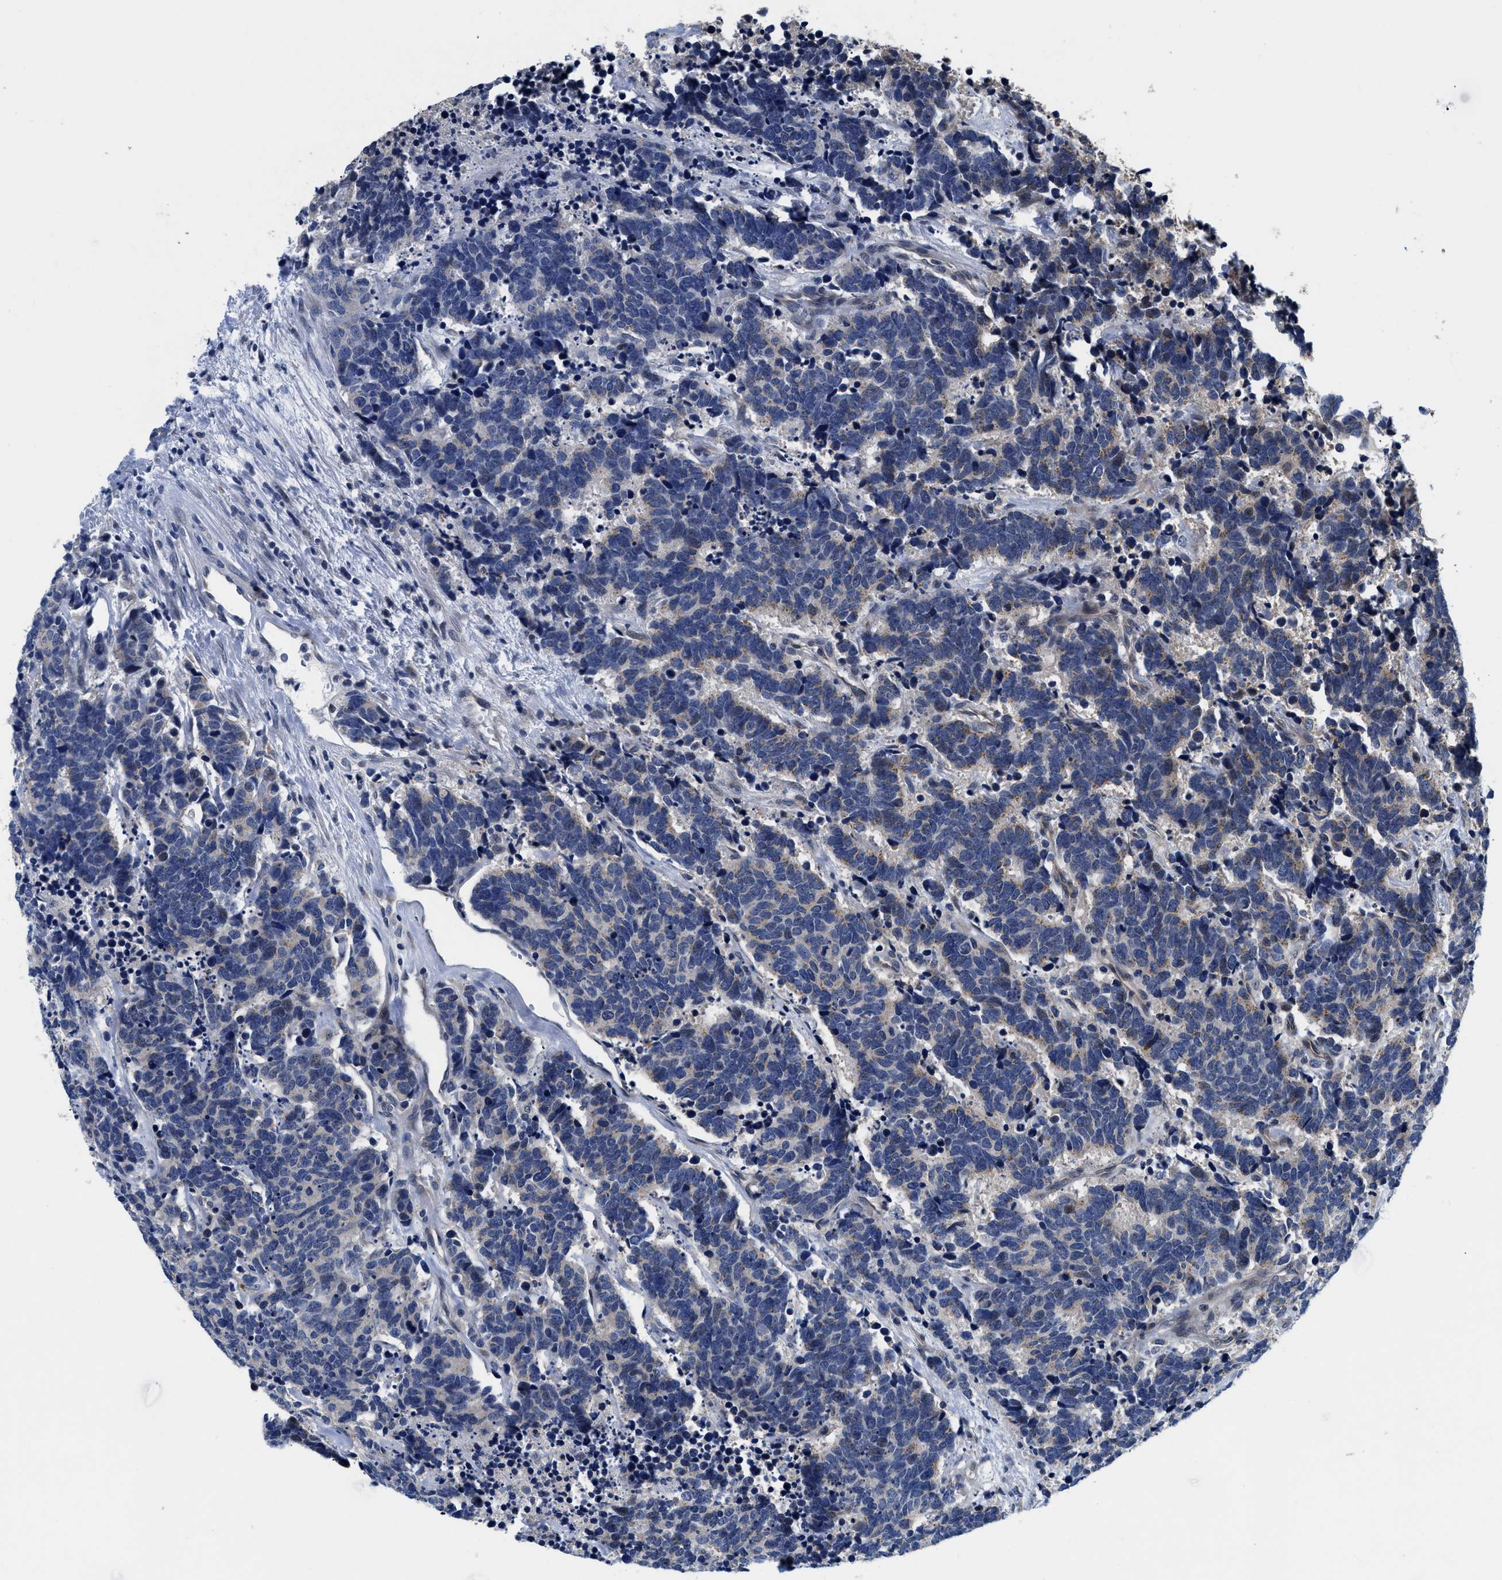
{"staining": {"intensity": "weak", "quantity": "<25%", "location": "cytoplasmic/membranous"}, "tissue": "carcinoid", "cell_type": "Tumor cells", "image_type": "cancer", "snomed": [{"axis": "morphology", "description": "Carcinoma, NOS"}, {"axis": "morphology", "description": "Carcinoid, malignant, NOS"}, {"axis": "topography", "description": "Urinary bladder"}], "caption": "This is an immunohistochemistry photomicrograph of human carcinoid. There is no staining in tumor cells.", "gene": "SNX10", "patient": {"sex": "male", "age": 57}}